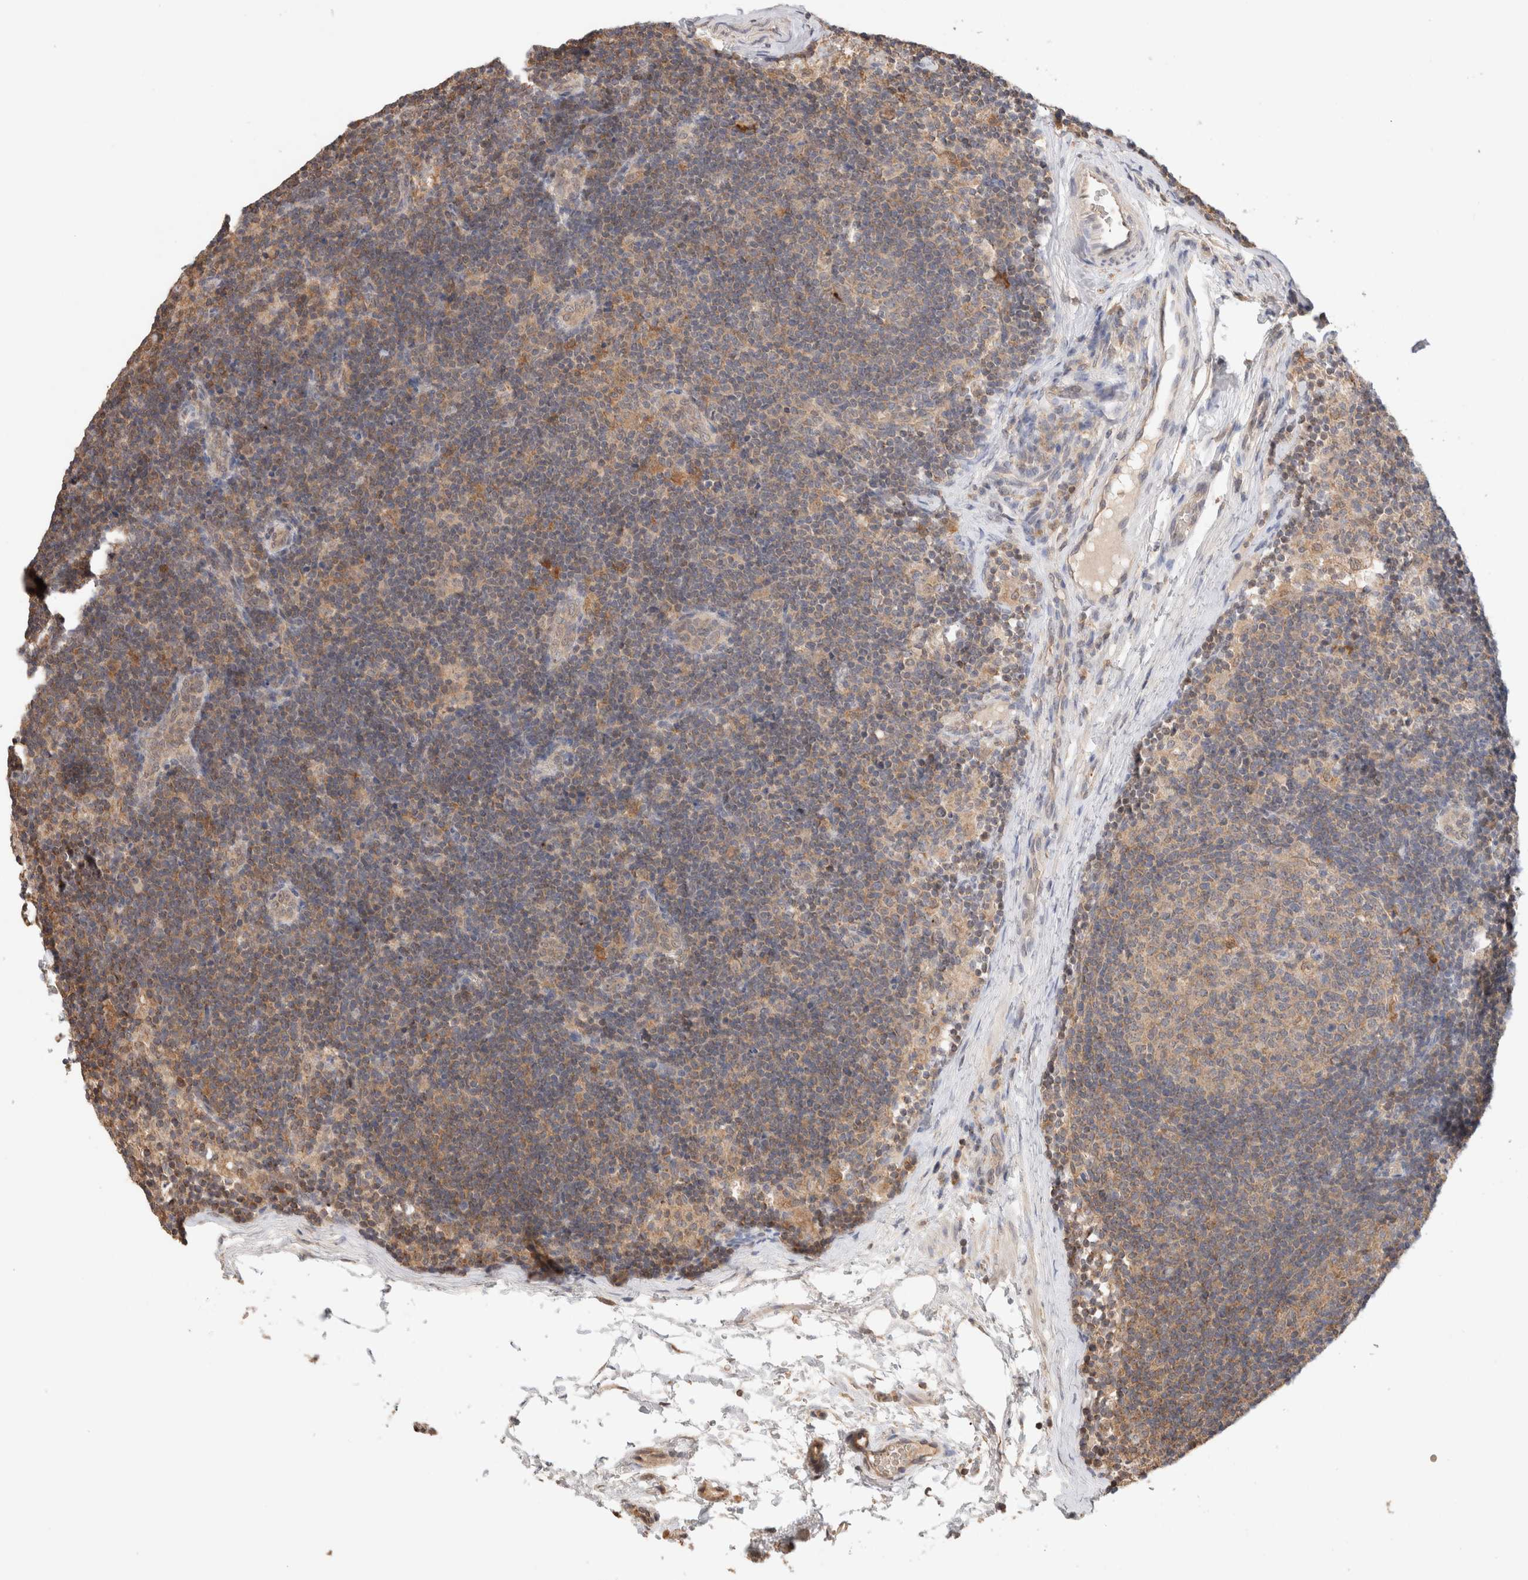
{"staining": {"intensity": "moderate", "quantity": ">75%", "location": "cytoplasmic/membranous"}, "tissue": "lymph node", "cell_type": "Germinal center cells", "image_type": "normal", "snomed": [{"axis": "morphology", "description": "Normal tissue, NOS"}, {"axis": "topography", "description": "Lymph node"}], "caption": "IHC staining of unremarkable lymph node, which shows medium levels of moderate cytoplasmic/membranous expression in approximately >75% of germinal center cells indicating moderate cytoplasmic/membranous protein positivity. The staining was performed using DAB (3,3'-diaminobenzidine) (brown) for protein detection and nuclei were counterstained in hematoxylin (blue).", "gene": "CA13", "patient": {"sex": "female", "age": 22}}